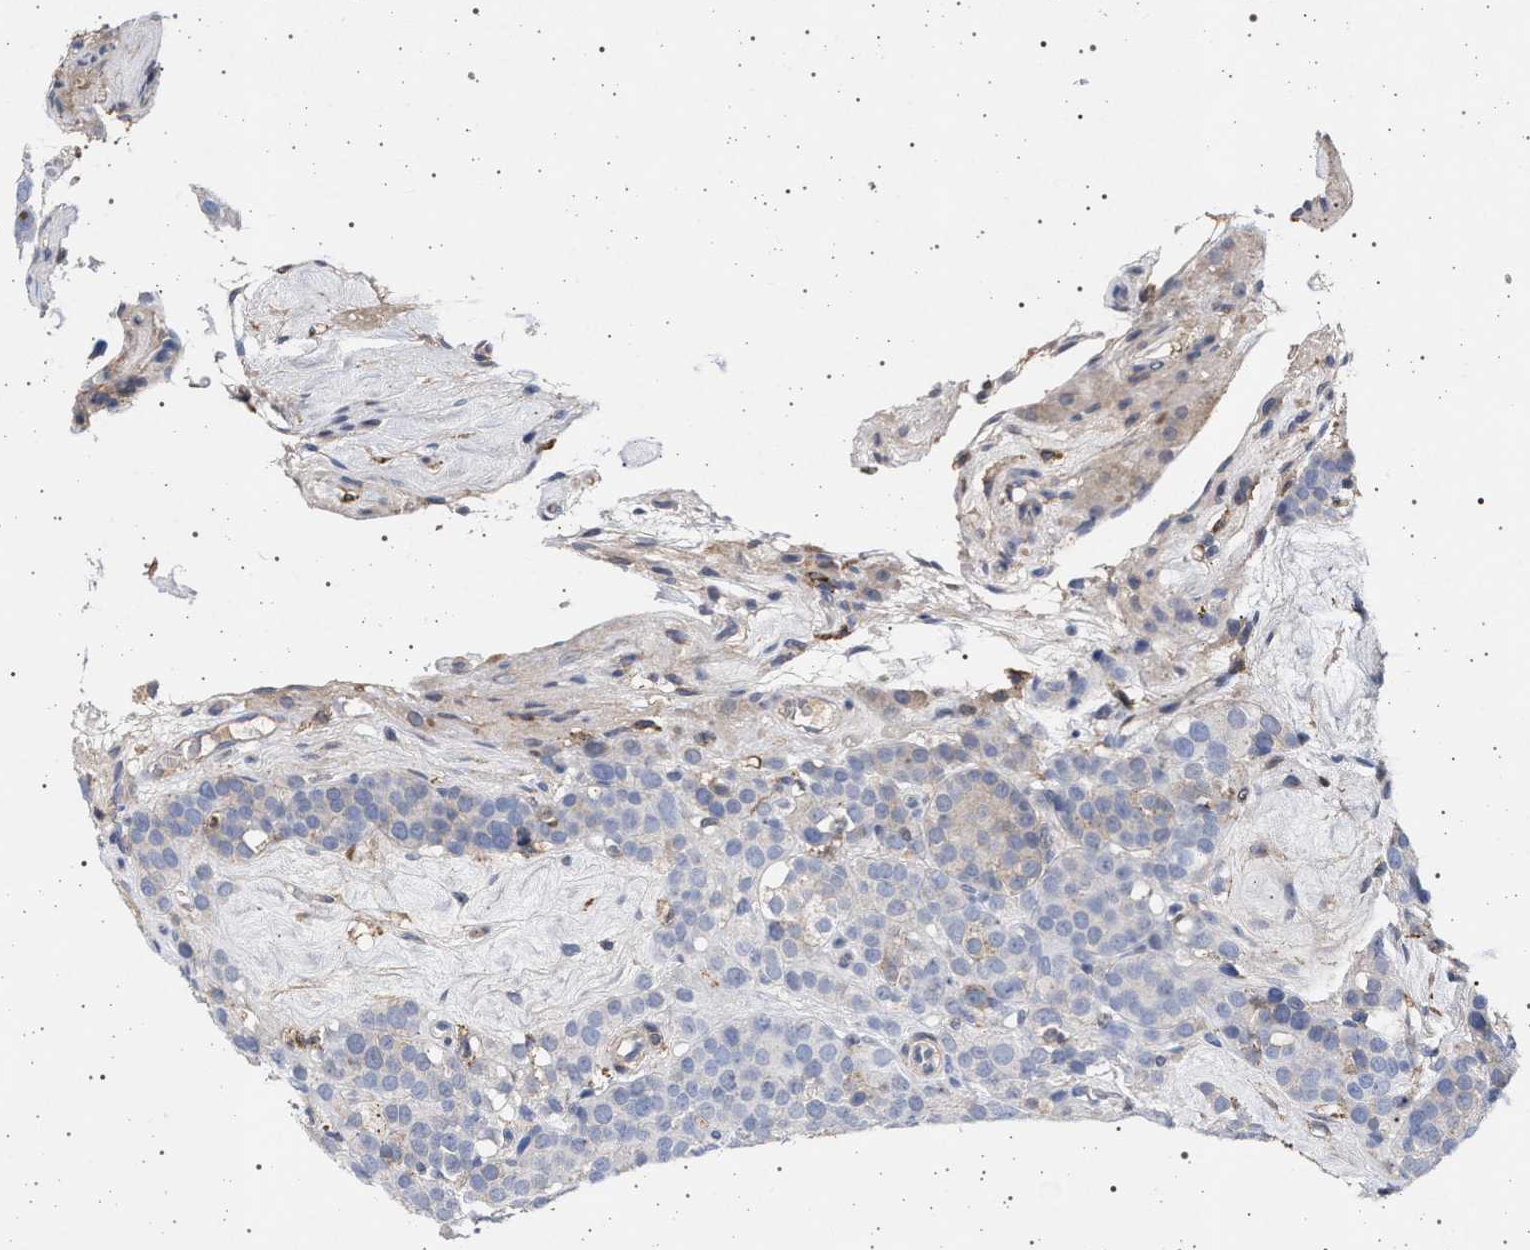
{"staining": {"intensity": "negative", "quantity": "none", "location": "none"}, "tissue": "testis cancer", "cell_type": "Tumor cells", "image_type": "cancer", "snomed": [{"axis": "morphology", "description": "Seminoma, NOS"}, {"axis": "topography", "description": "Testis"}], "caption": "Tumor cells are negative for protein expression in human testis cancer.", "gene": "PLG", "patient": {"sex": "male", "age": 71}}